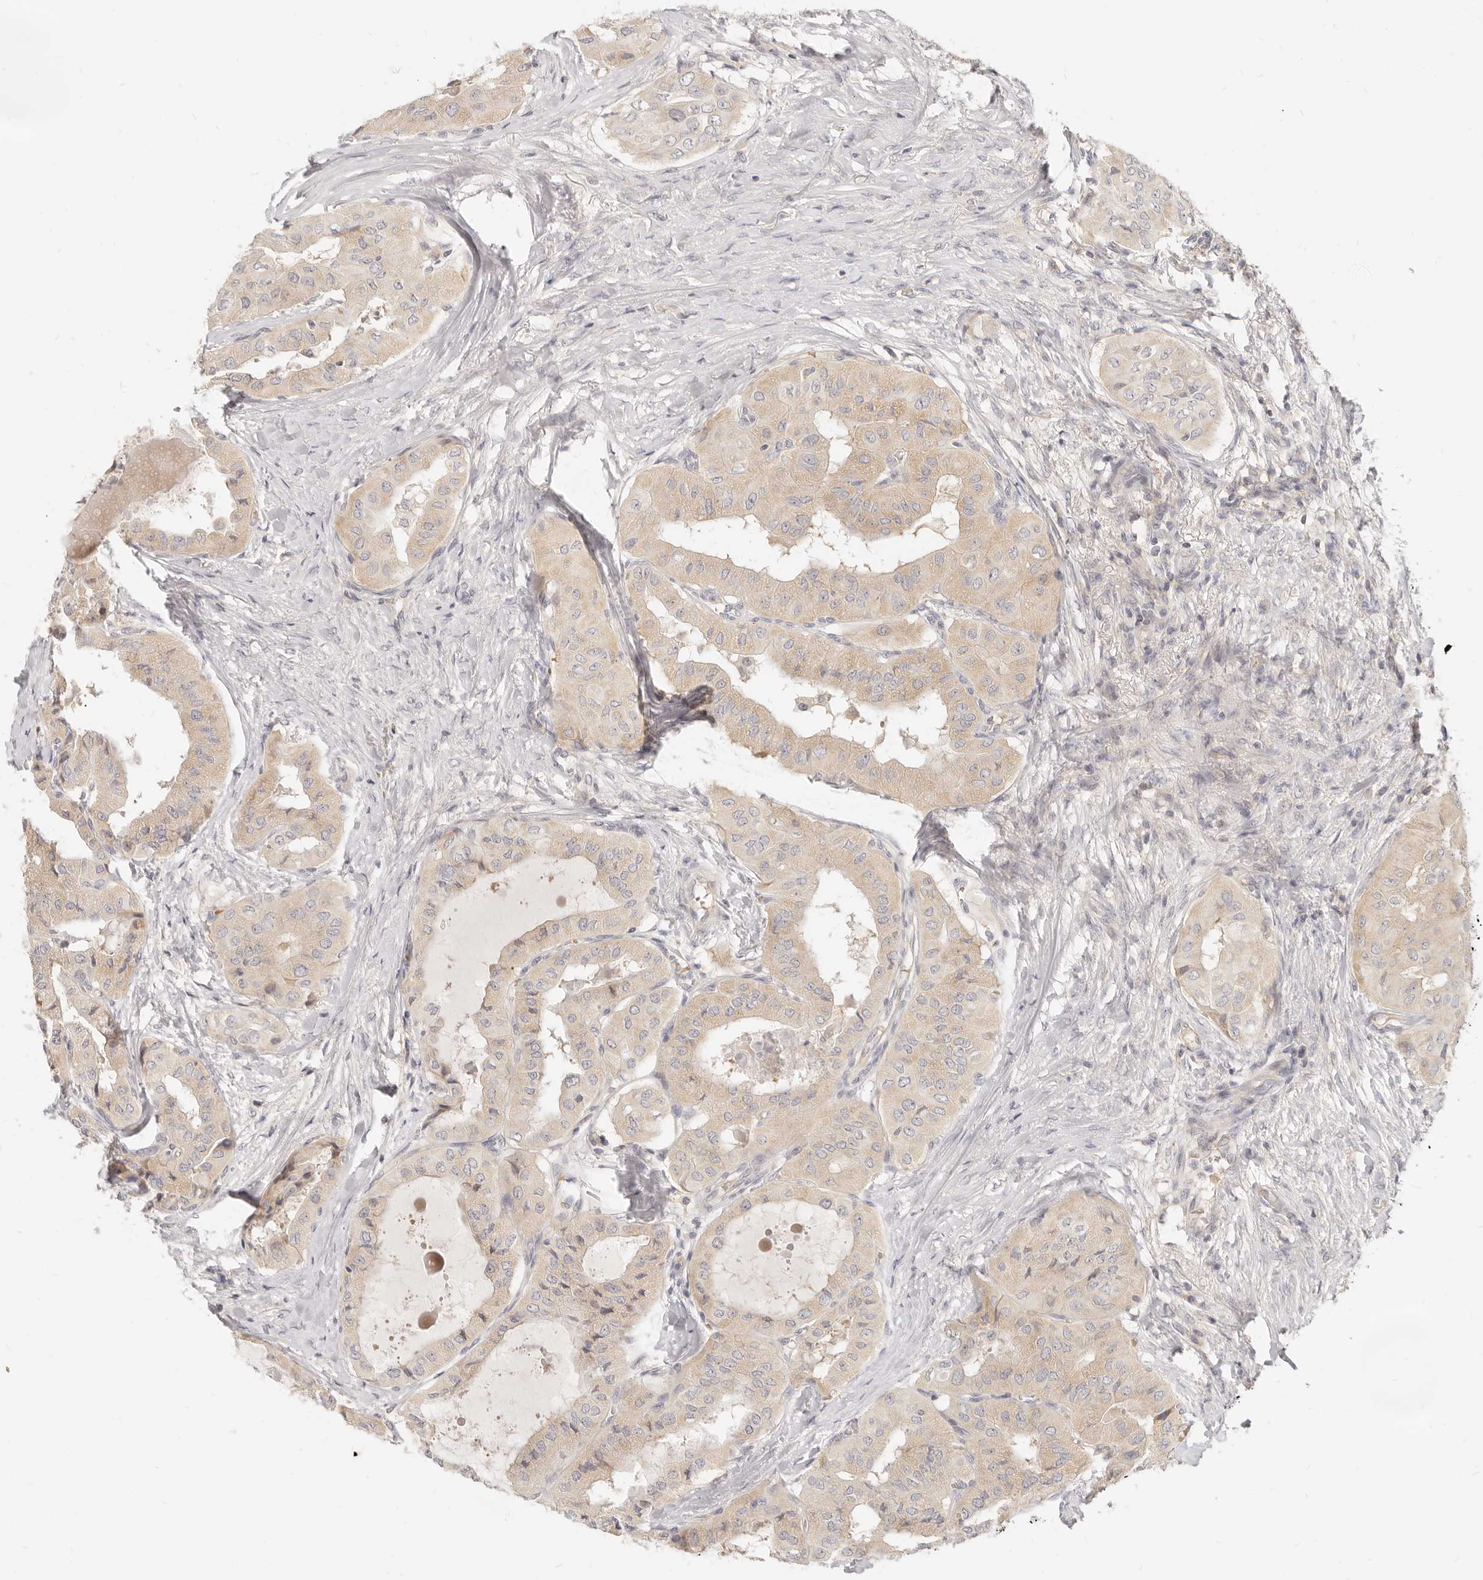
{"staining": {"intensity": "weak", "quantity": ">75%", "location": "cytoplasmic/membranous"}, "tissue": "thyroid cancer", "cell_type": "Tumor cells", "image_type": "cancer", "snomed": [{"axis": "morphology", "description": "Papillary adenocarcinoma, NOS"}, {"axis": "topography", "description": "Thyroid gland"}], "caption": "Protein analysis of thyroid papillary adenocarcinoma tissue reveals weak cytoplasmic/membranous positivity in approximately >75% of tumor cells.", "gene": "LTB4R2", "patient": {"sex": "female", "age": 59}}